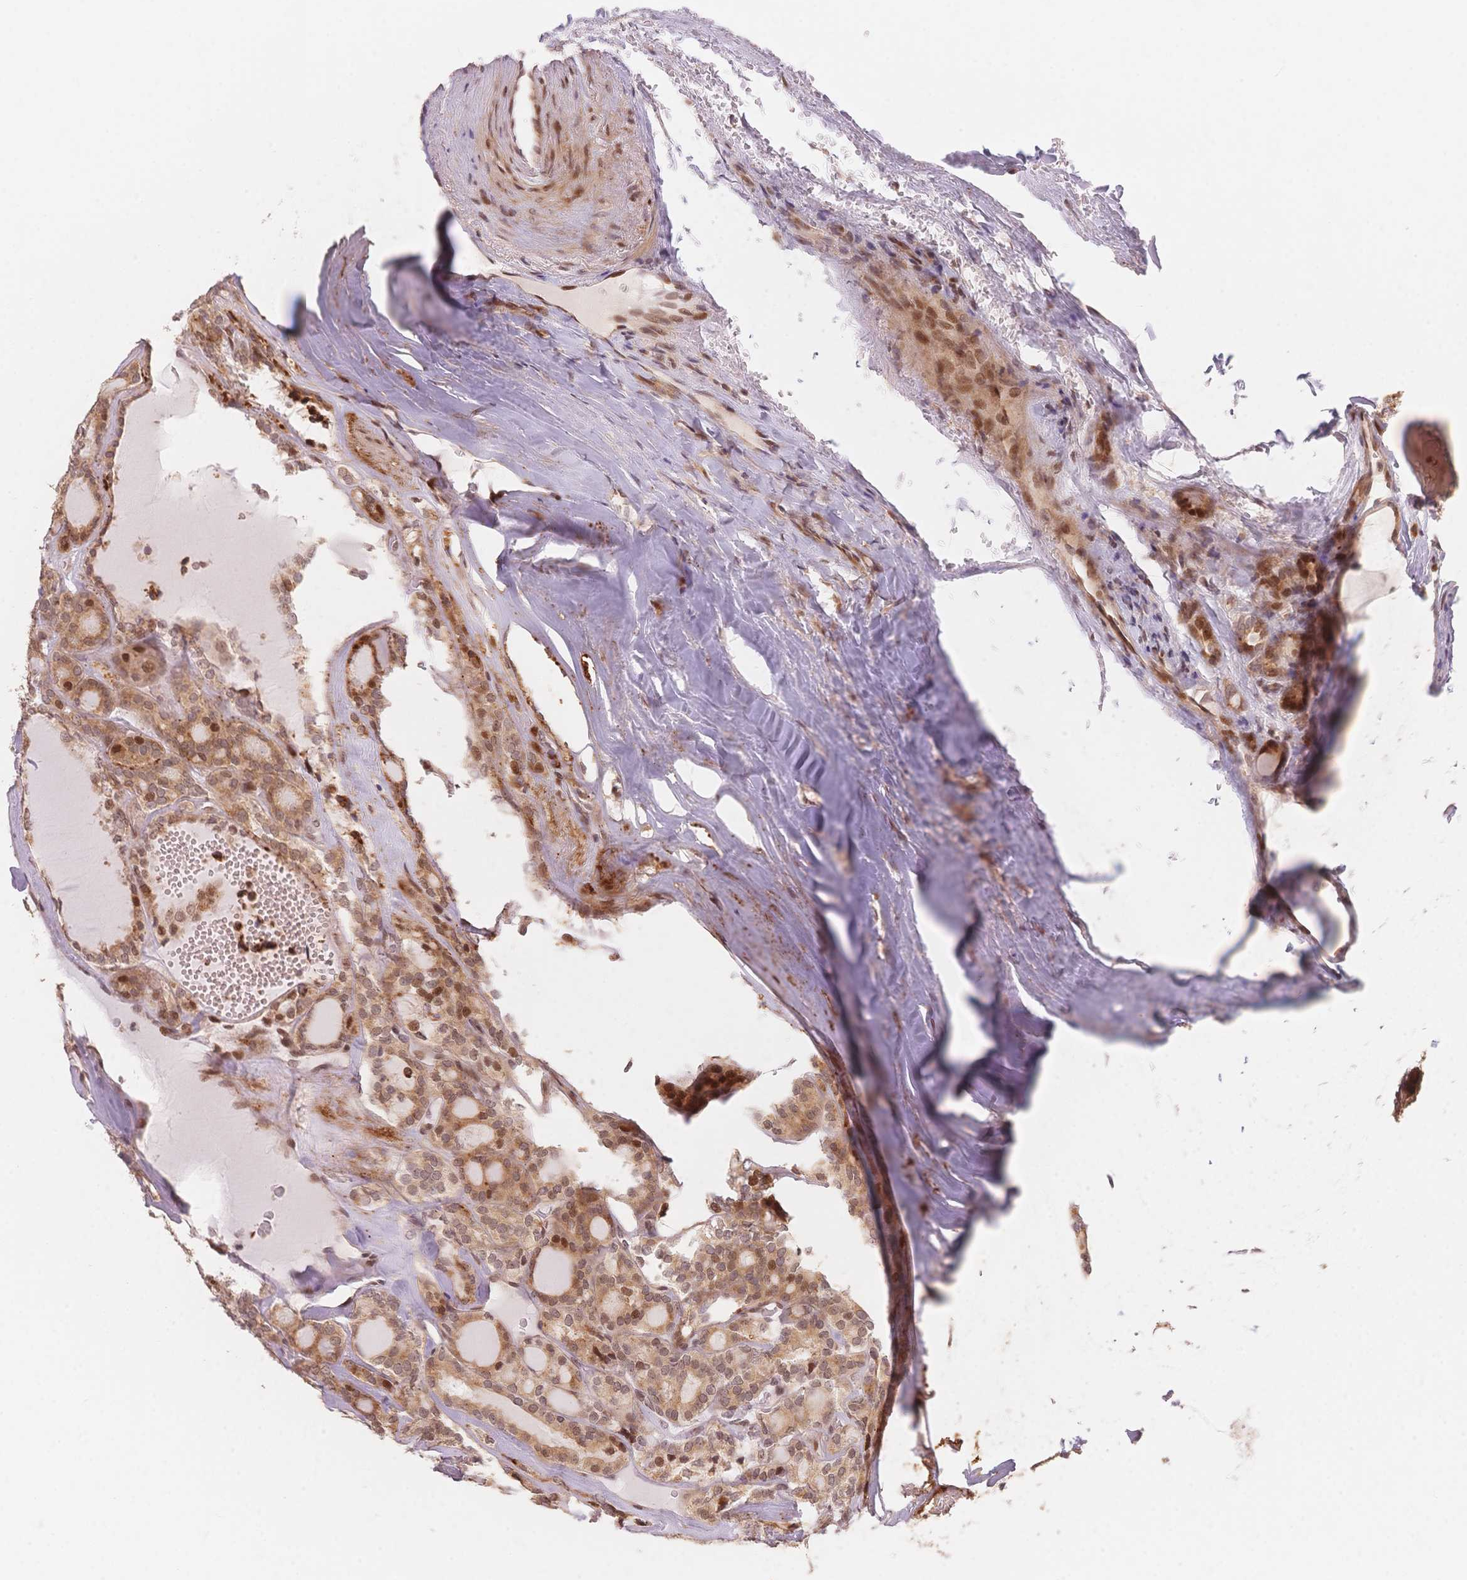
{"staining": {"intensity": "moderate", "quantity": ">75%", "location": "cytoplasmic/membranous,nuclear"}, "tissue": "thyroid cancer", "cell_type": "Tumor cells", "image_type": "cancer", "snomed": [{"axis": "morphology", "description": "Follicular adenoma carcinoma, NOS"}, {"axis": "topography", "description": "Thyroid gland"}], "caption": "Protein expression analysis of human thyroid follicular adenoma carcinoma reveals moderate cytoplasmic/membranous and nuclear expression in about >75% of tumor cells.", "gene": "STK39", "patient": {"sex": "male", "age": 74}}